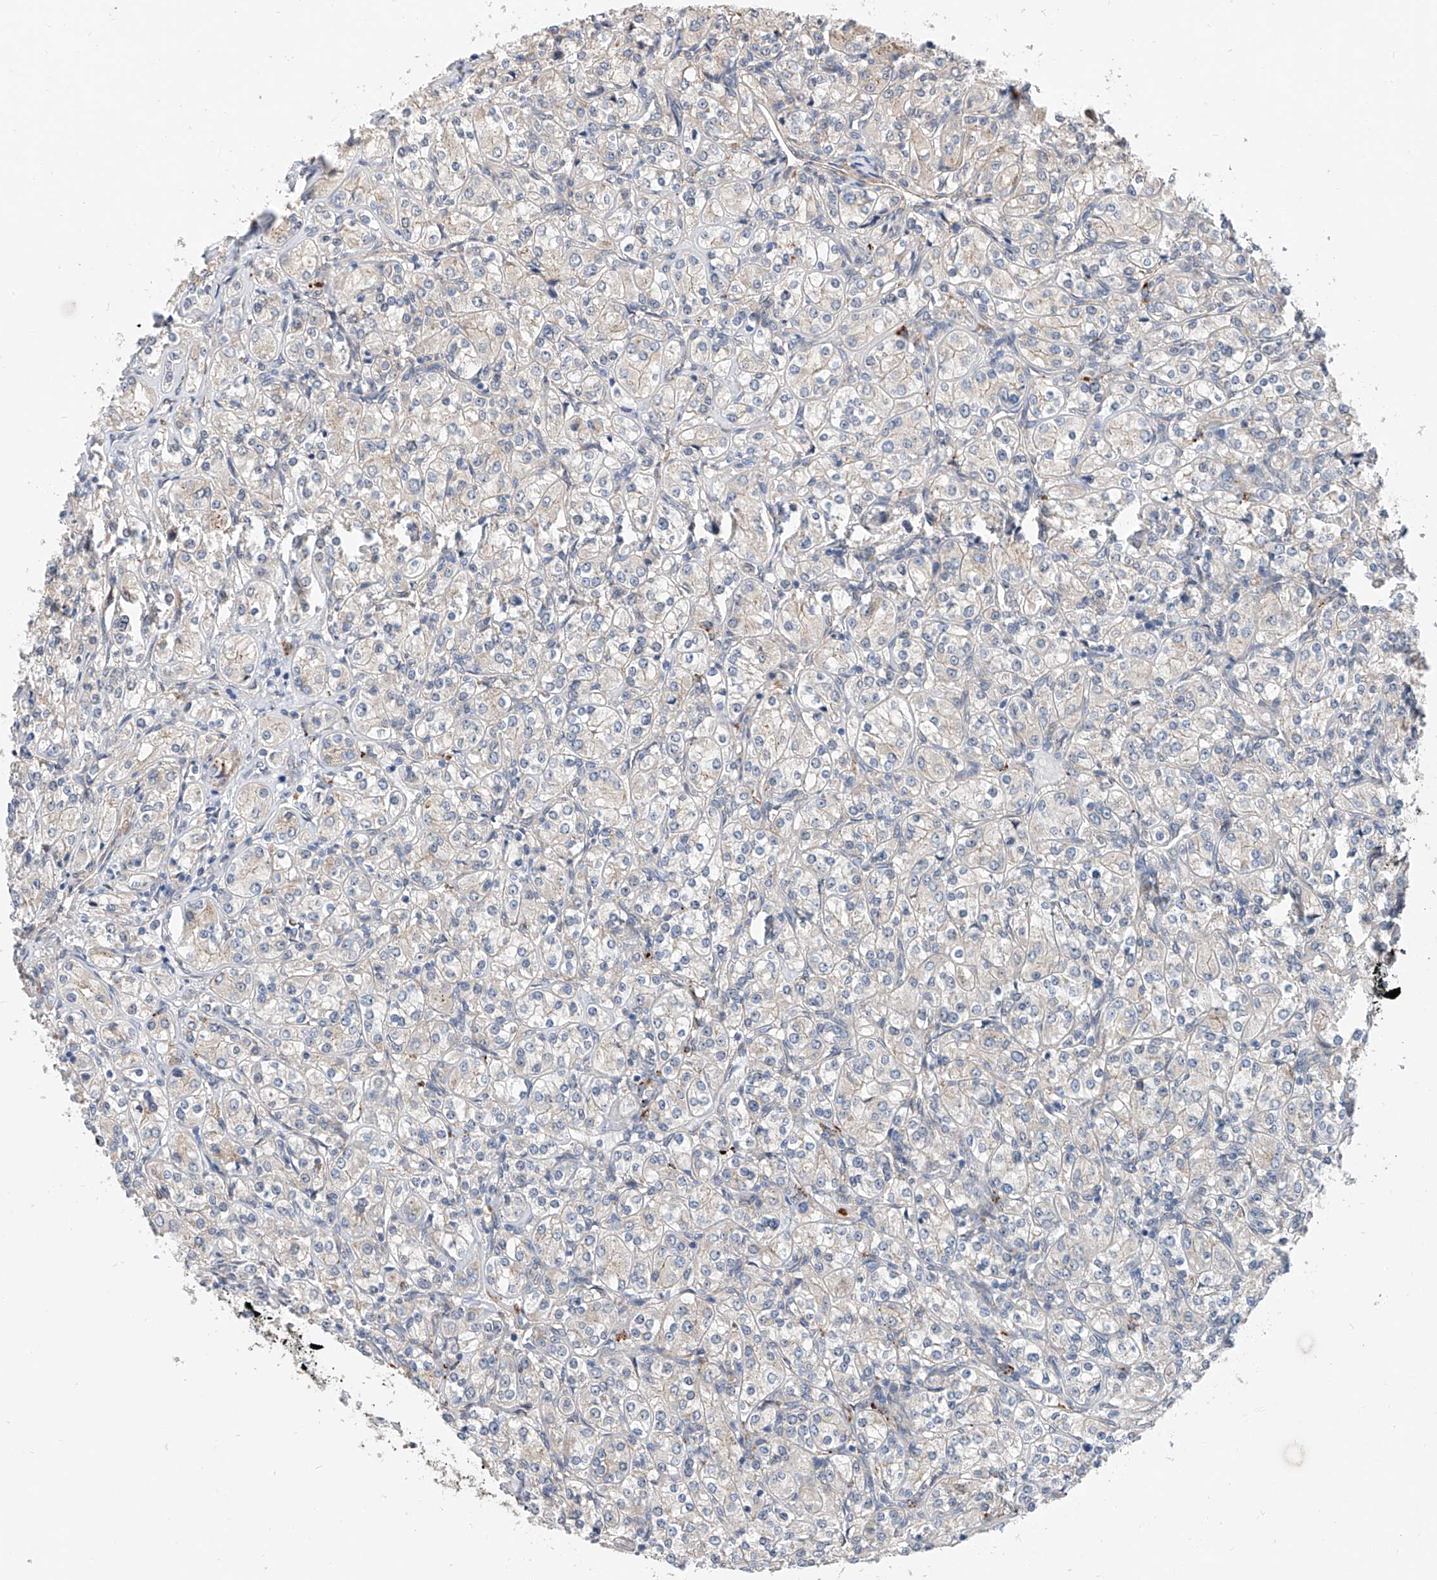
{"staining": {"intensity": "negative", "quantity": "none", "location": "none"}, "tissue": "renal cancer", "cell_type": "Tumor cells", "image_type": "cancer", "snomed": [{"axis": "morphology", "description": "Adenocarcinoma, NOS"}, {"axis": "topography", "description": "Kidney"}], "caption": "DAB (3,3'-diaminobenzidine) immunohistochemical staining of human renal cancer reveals no significant positivity in tumor cells.", "gene": "MAGEE2", "patient": {"sex": "male", "age": 77}}